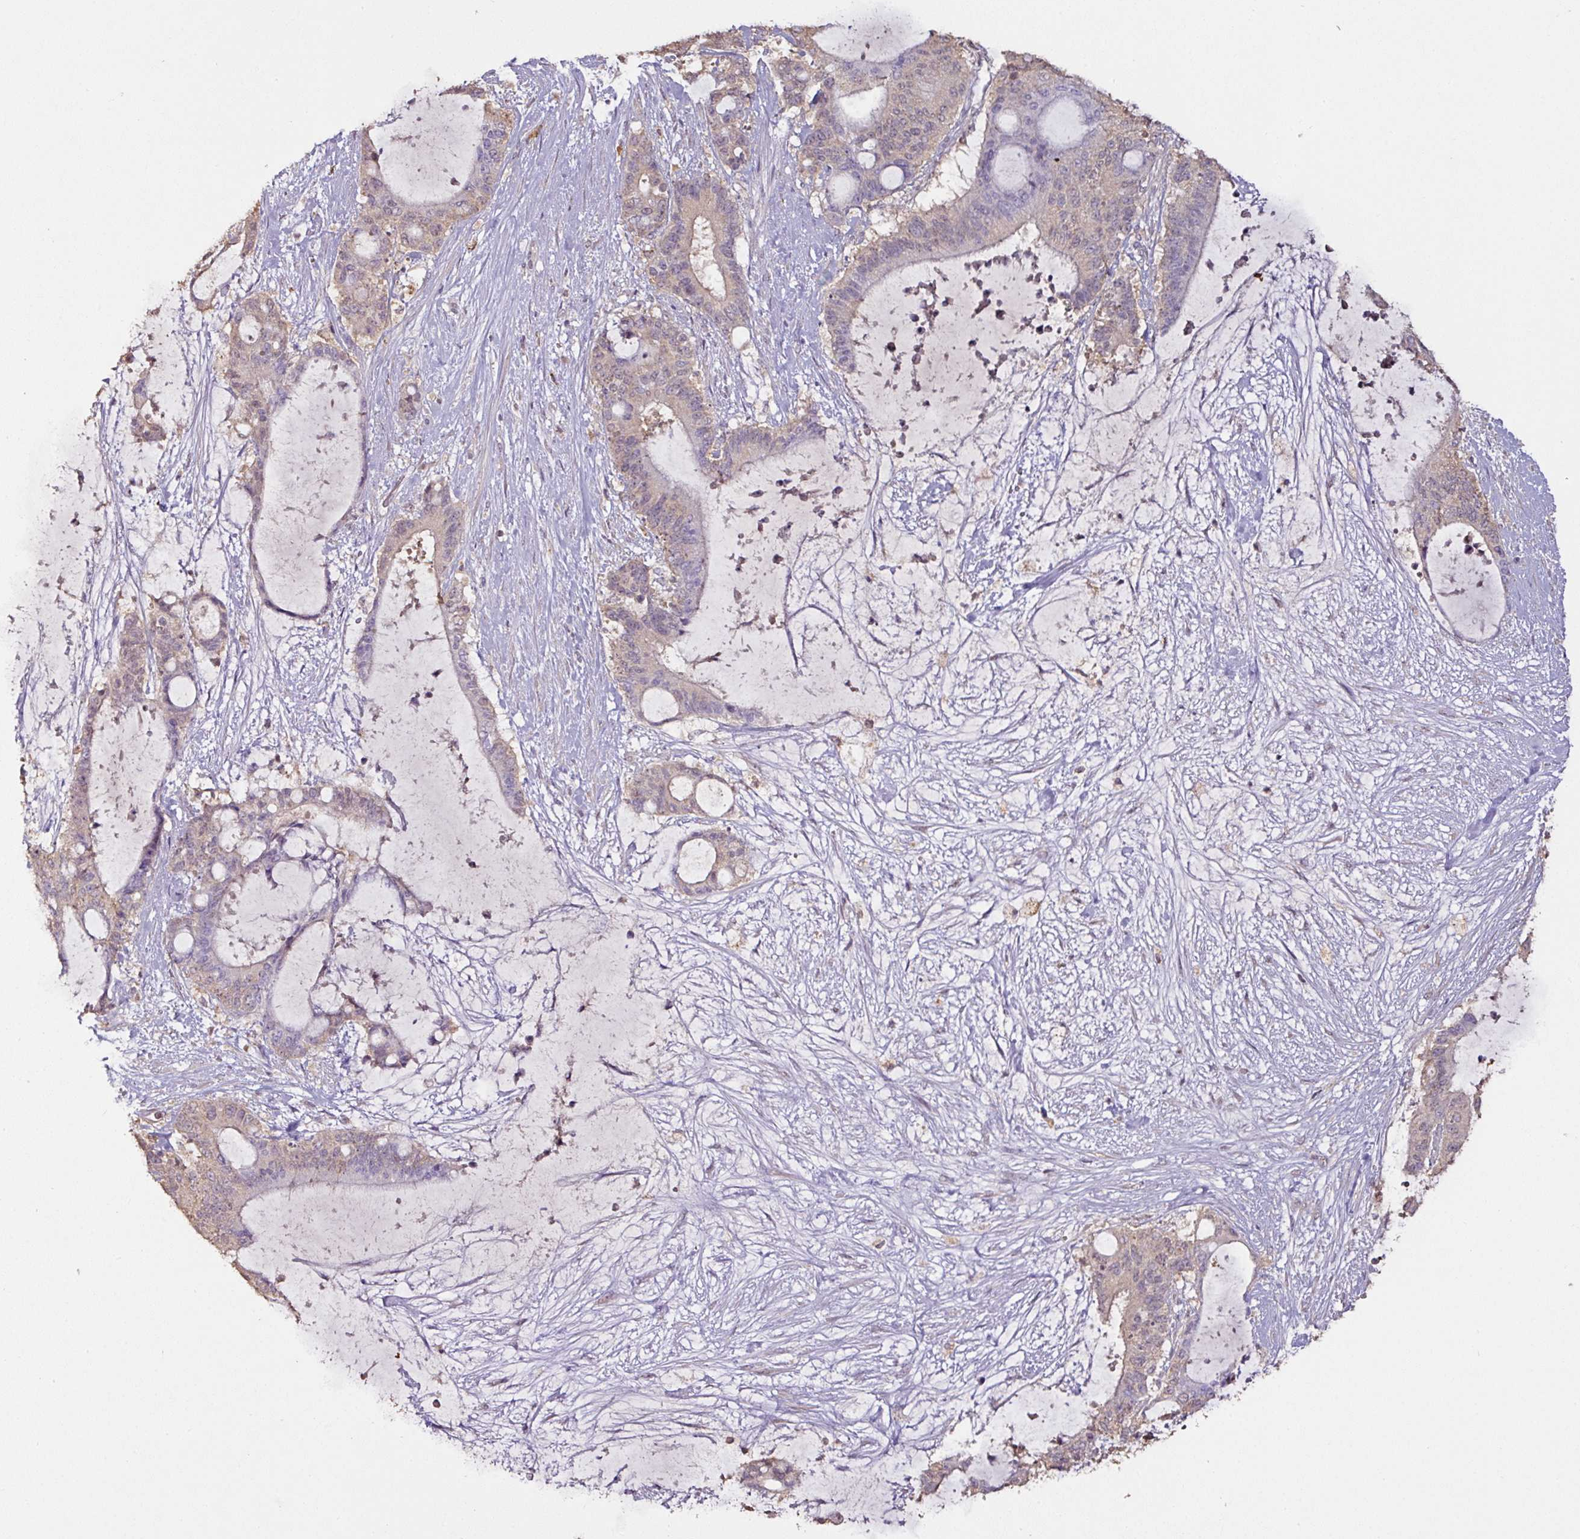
{"staining": {"intensity": "weak", "quantity": "<25%", "location": "cytoplasmic/membranous"}, "tissue": "liver cancer", "cell_type": "Tumor cells", "image_type": "cancer", "snomed": [{"axis": "morphology", "description": "Normal tissue, NOS"}, {"axis": "morphology", "description": "Cholangiocarcinoma"}, {"axis": "topography", "description": "Liver"}, {"axis": "topography", "description": "Peripheral nerve tissue"}], "caption": "This is an immunohistochemistry histopathology image of liver cholangiocarcinoma. There is no expression in tumor cells.", "gene": "RPL38", "patient": {"sex": "female", "age": 73}}